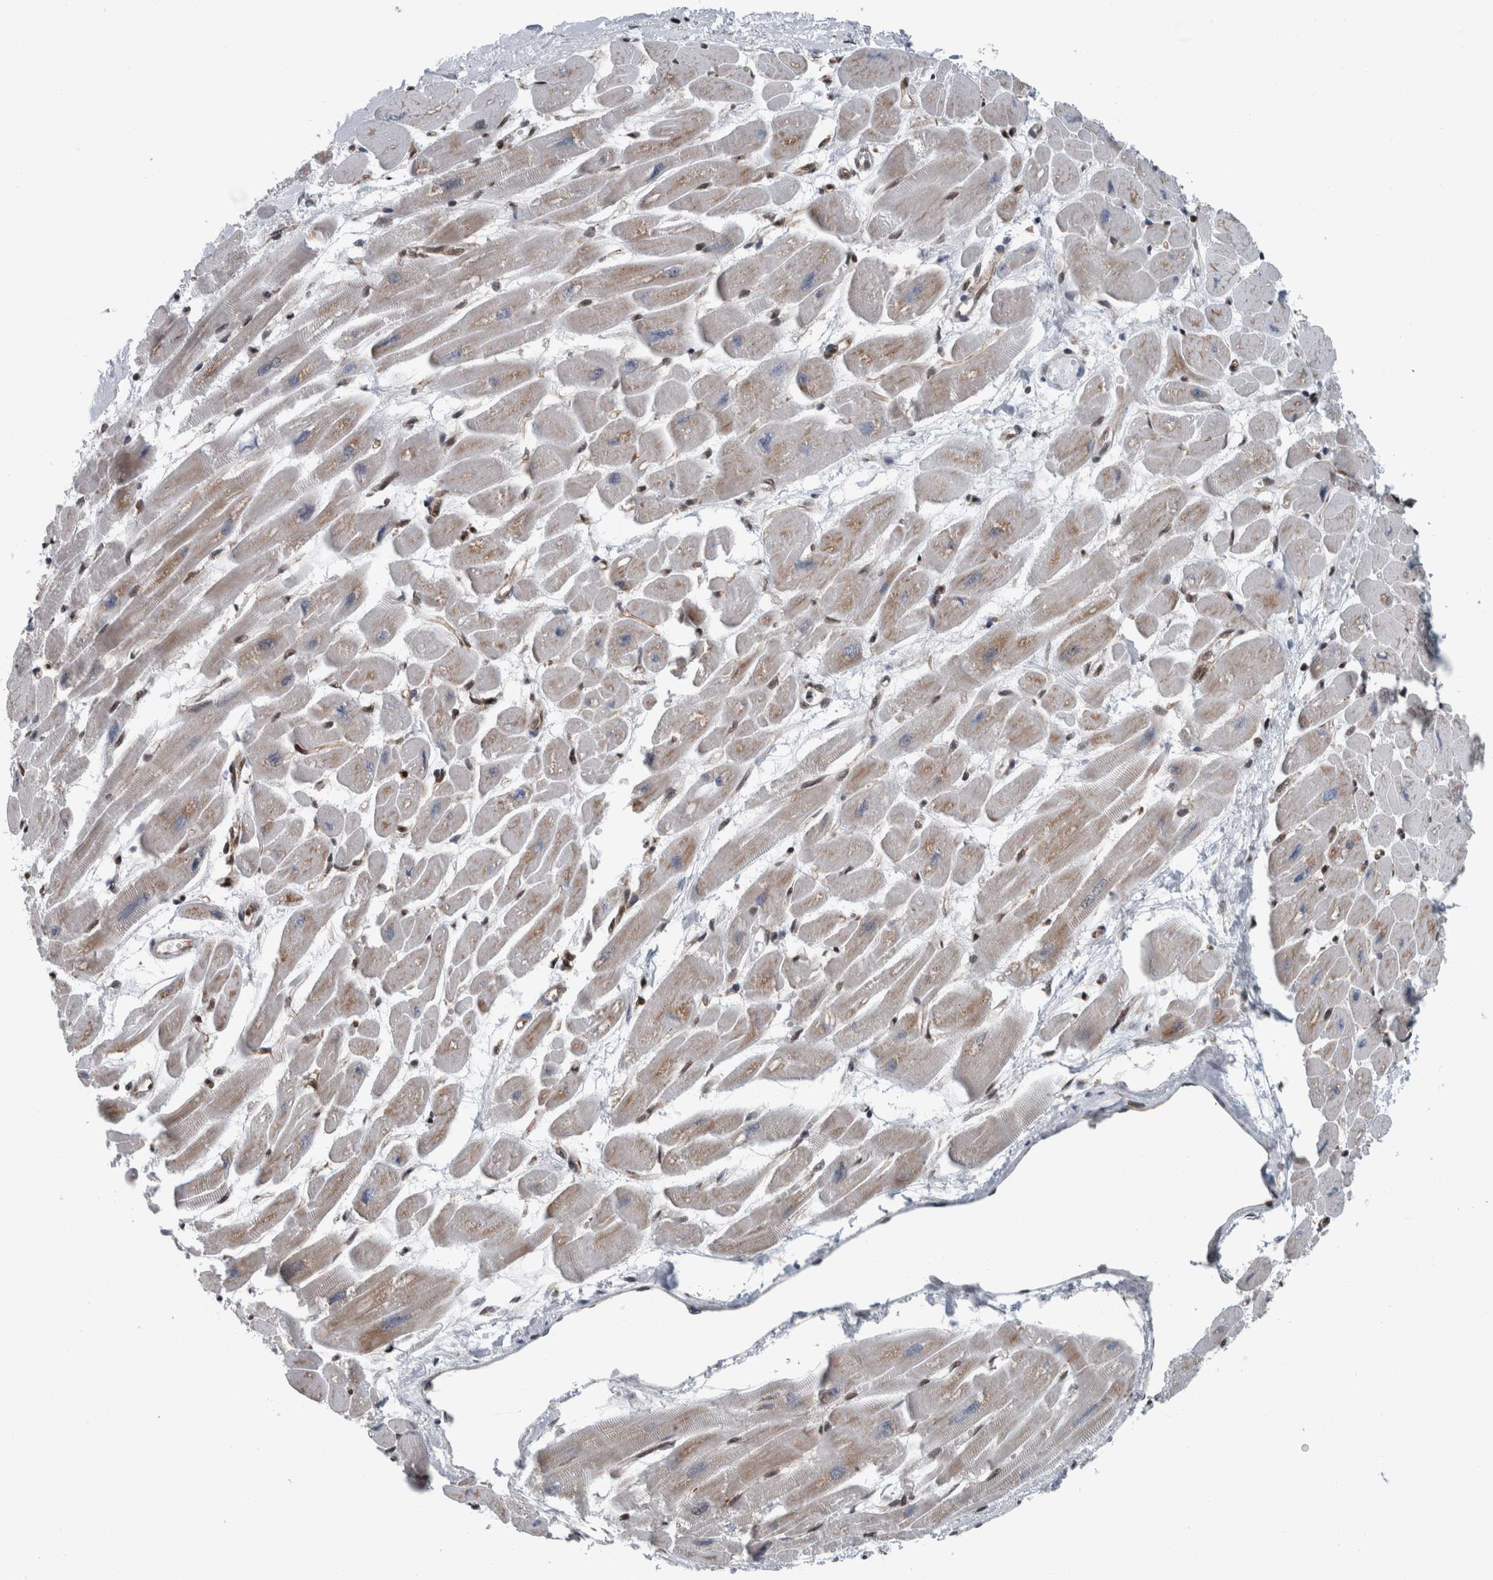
{"staining": {"intensity": "strong", "quantity": "<25%", "location": "cytoplasmic/membranous,nuclear"}, "tissue": "heart muscle", "cell_type": "Cardiomyocytes", "image_type": "normal", "snomed": [{"axis": "morphology", "description": "Normal tissue, NOS"}, {"axis": "topography", "description": "Heart"}], "caption": "Protein analysis of benign heart muscle displays strong cytoplasmic/membranous,nuclear expression in about <25% of cardiomyocytes.", "gene": "DNMT3A", "patient": {"sex": "female", "age": 54}}